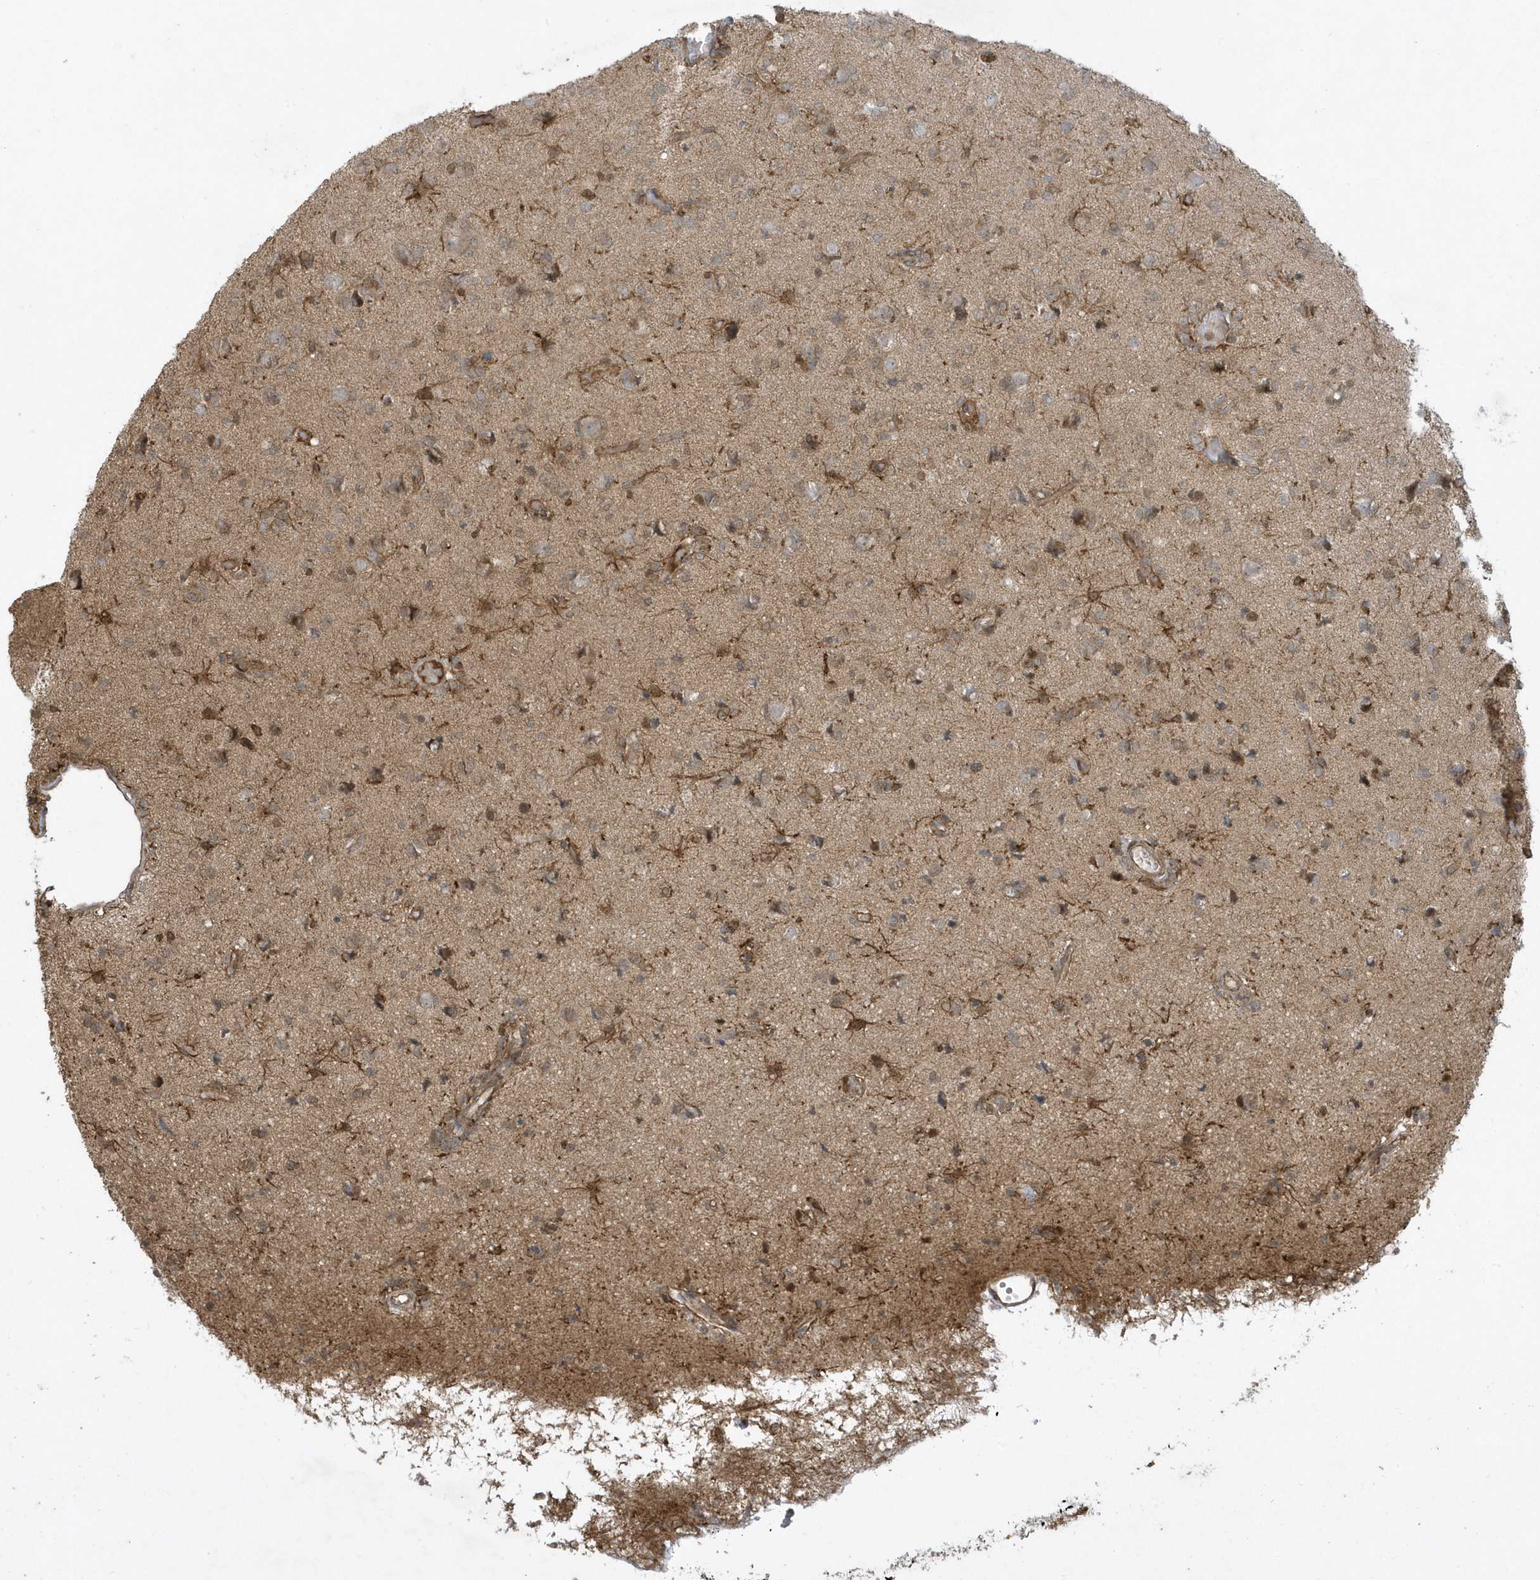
{"staining": {"intensity": "weak", "quantity": "25%-75%", "location": "cytoplasmic/membranous"}, "tissue": "glioma", "cell_type": "Tumor cells", "image_type": "cancer", "snomed": [{"axis": "morphology", "description": "Glioma, malignant, High grade"}, {"axis": "topography", "description": "Brain"}], "caption": "Human high-grade glioma (malignant) stained with a brown dye exhibits weak cytoplasmic/membranous positive positivity in about 25%-75% of tumor cells.", "gene": "STAMBP", "patient": {"sex": "female", "age": 59}}